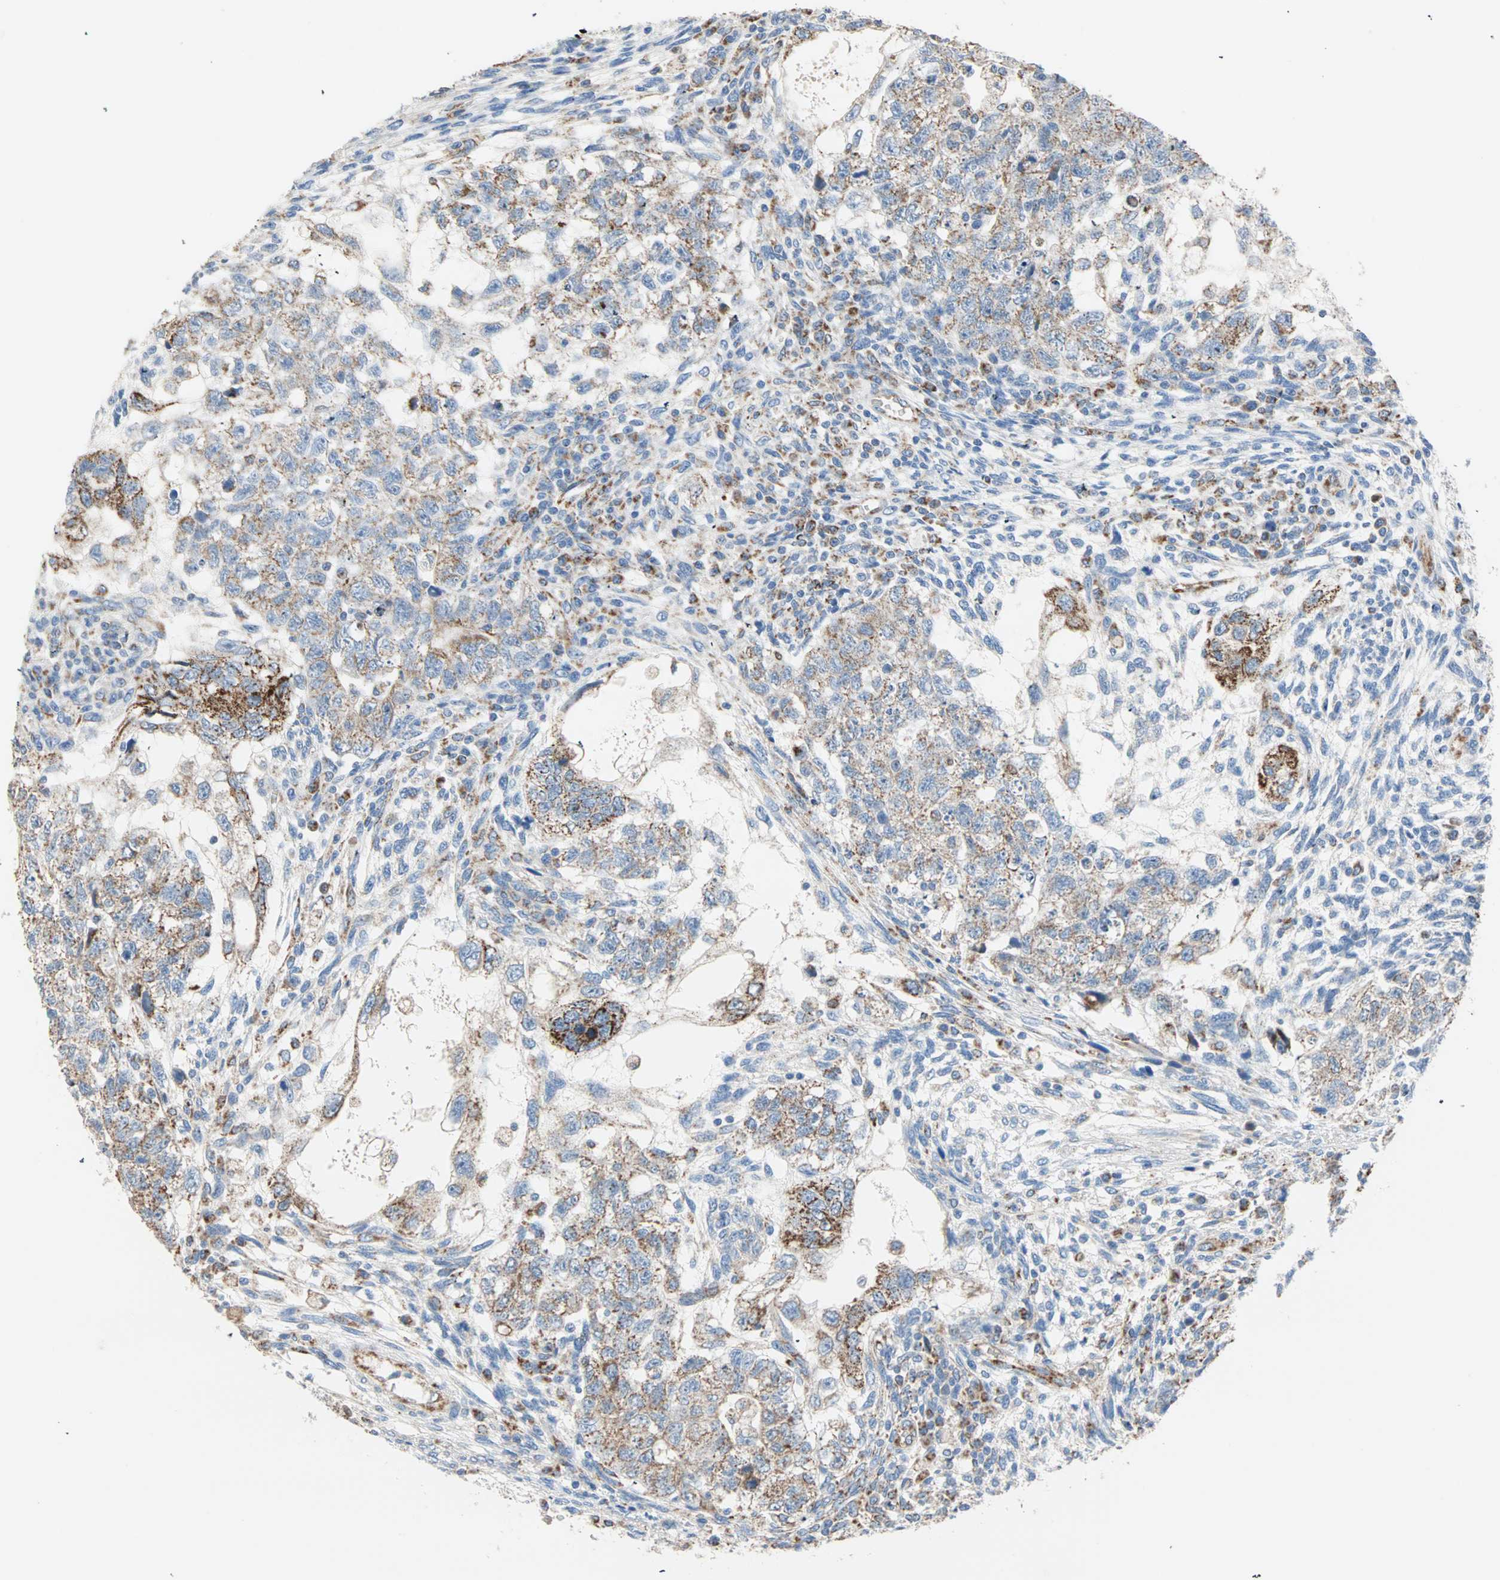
{"staining": {"intensity": "moderate", "quantity": ">75%", "location": "cytoplasmic/membranous"}, "tissue": "testis cancer", "cell_type": "Tumor cells", "image_type": "cancer", "snomed": [{"axis": "morphology", "description": "Normal tissue, NOS"}, {"axis": "morphology", "description": "Carcinoma, Embryonal, NOS"}, {"axis": "topography", "description": "Testis"}], "caption": "Immunohistochemical staining of human testis cancer (embryonal carcinoma) exhibits medium levels of moderate cytoplasmic/membranous protein expression in approximately >75% of tumor cells. (Stains: DAB (3,3'-diaminobenzidine) in brown, nuclei in blue, Microscopy: brightfield microscopy at high magnification).", "gene": "TST", "patient": {"sex": "male", "age": 36}}